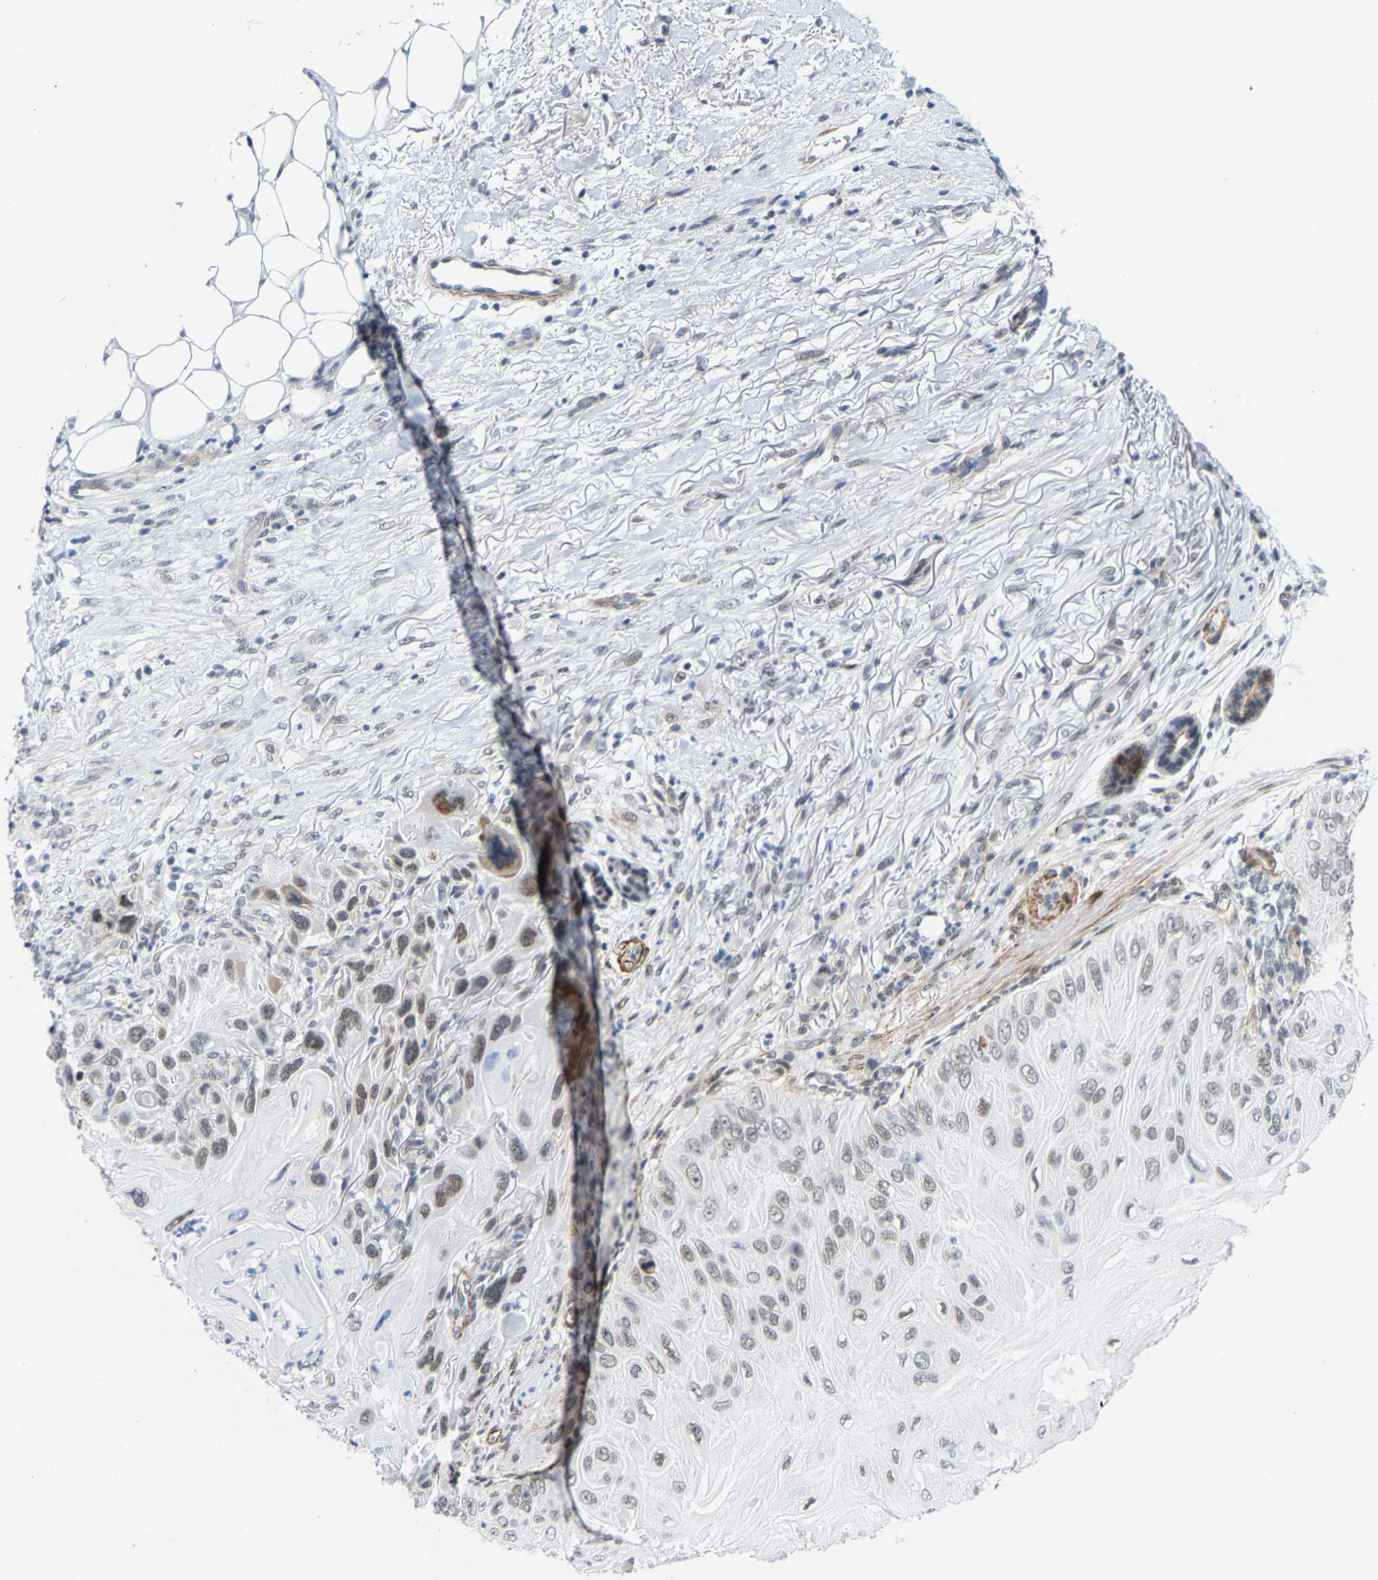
{"staining": {"intensity": "weak", "quantity": "25%-75%", "location": "nuclear"}, "tissue": "skin cancer", "cell_type": "Tumor cells", "image_type": "cancer", "snomed": [{"axis": "morphology", "description": "Squamous cell carcinoma, NOS"}, {"axis": "topography", "description": "Skin"}], "caption": "Immunohistochemical staining of skin cancer reveals low levels of weak nuclear protein expression in about 25%-75% of tumor cells.", "gene": "FAM180A", "patient": {"sex": "female", "age": 77}}